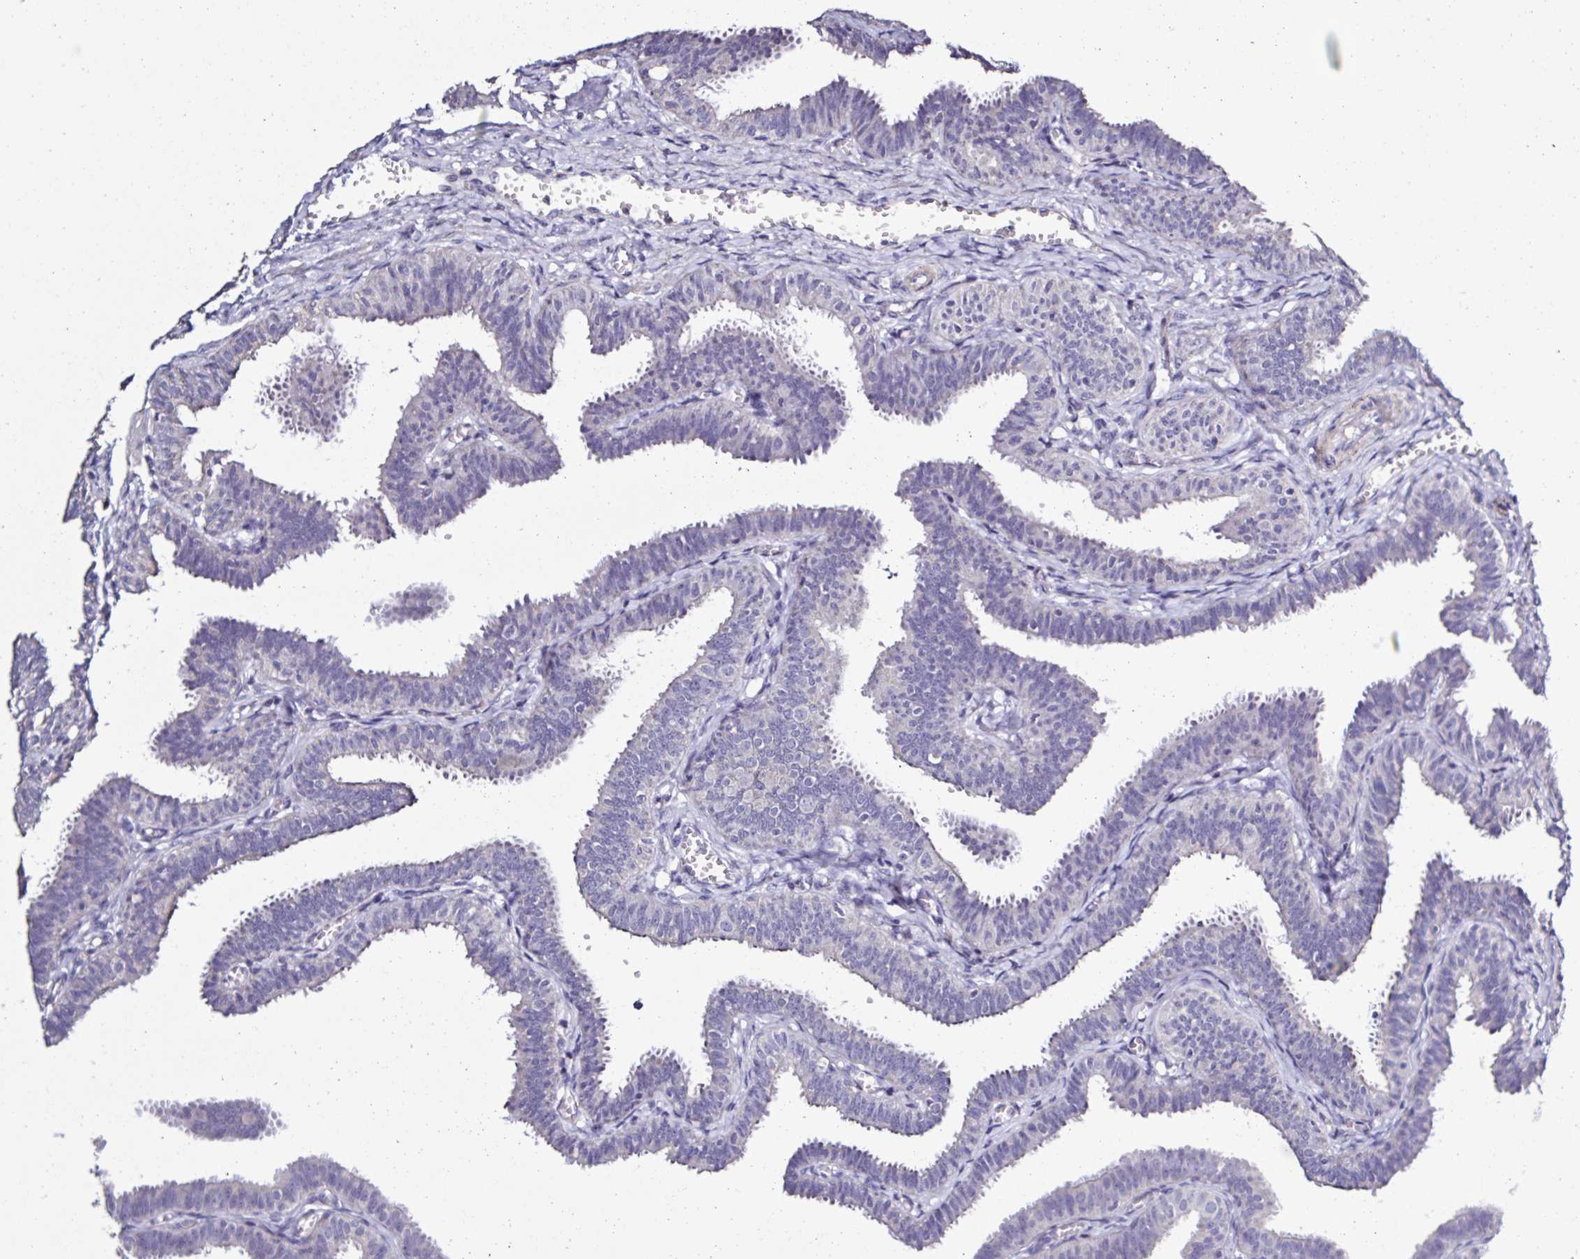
{"staining": {"intensity": "negative", "quantity": "none", "location": "none"}, "tissue": "fallopian tube", "cell_type": "Glandular cells", "image_type": "normal", "snomed": [{"axis": "morphology", "description": "Normal tissue, NOS"}, {"axis": "topography", "description": "Fallopian tube"}], "caption": "DAB immunohistochemical staining of normal human fallopian tube reveals no significant expression in glandular cells. The staining is performed using DAB (3,3'-diaminobenzidine) brown chromogen with nuclei counter-stained in using hematoxylin.", "gene": "PLA2G4E", "patient": {"sex": "female", "age": 25}}